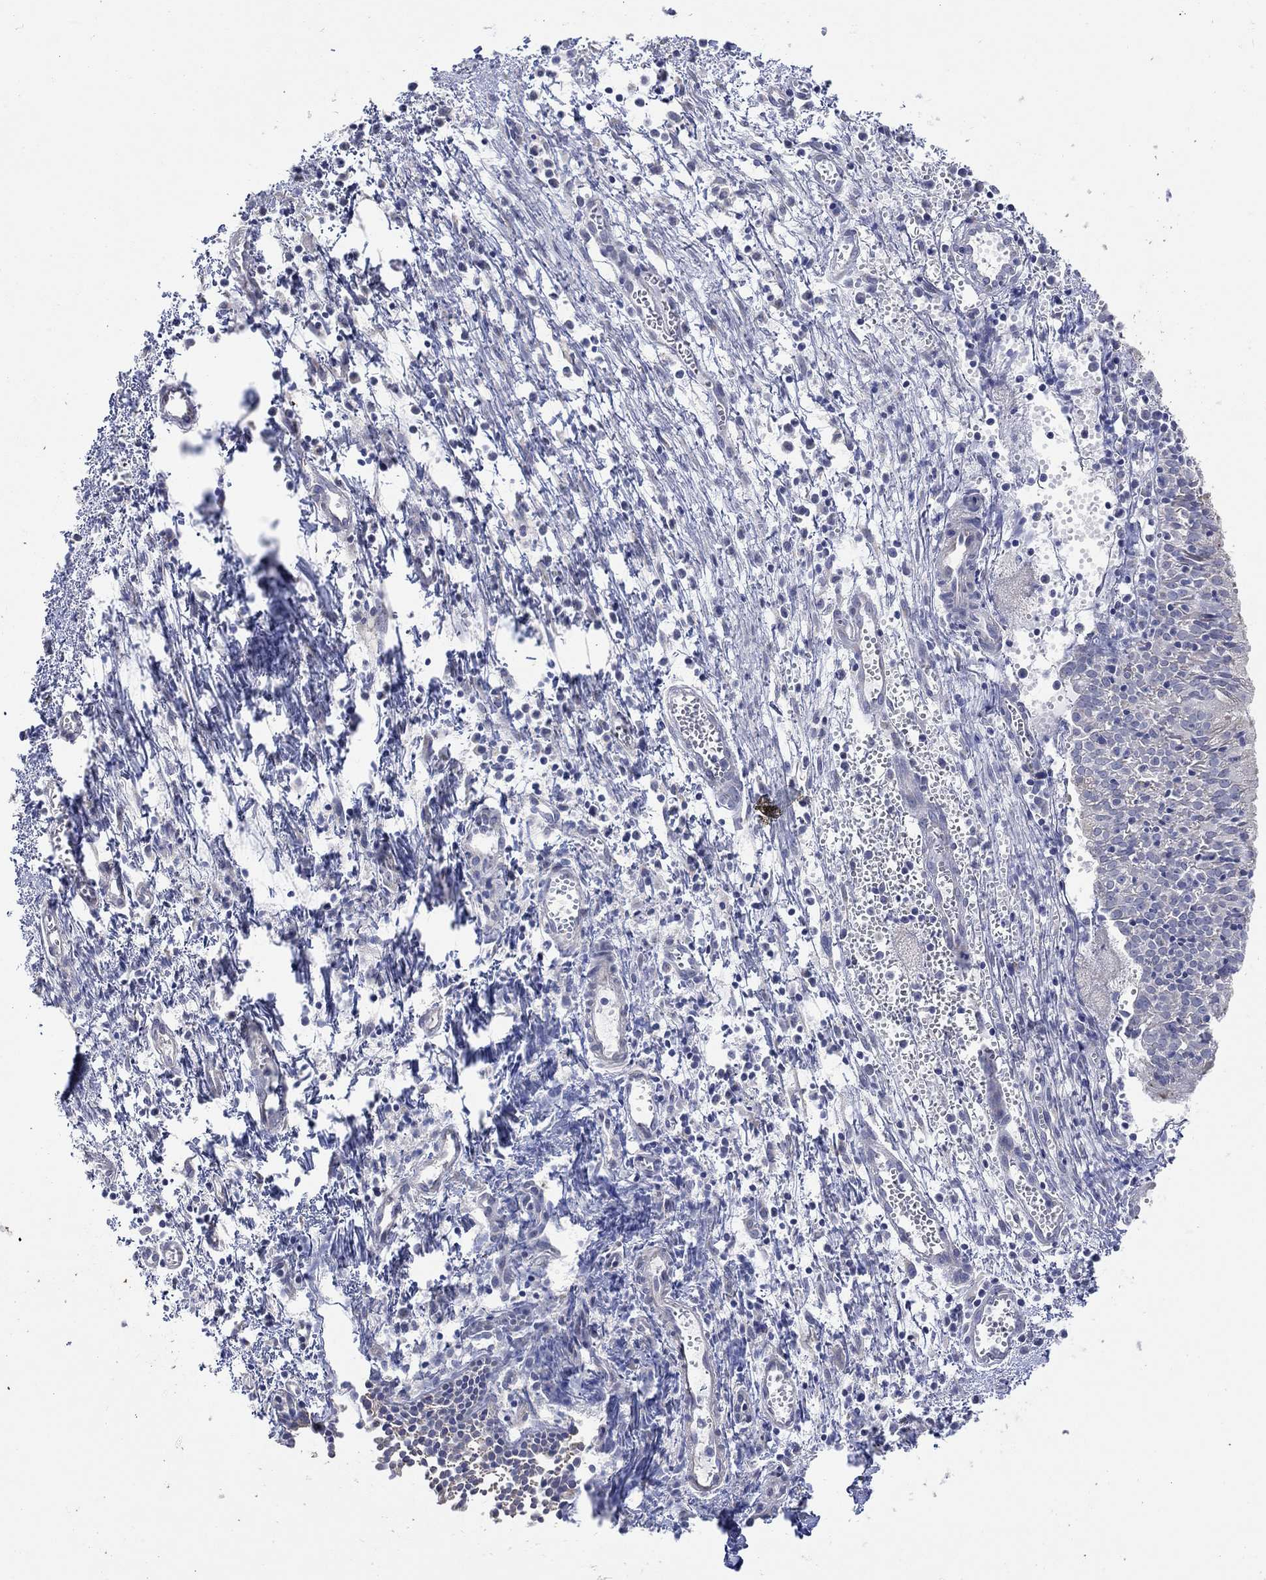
{"staining": {"intensity": "negative", "quantity": "none", "location": "none"}, "tissue": "nasopharynx", "cell_type": "Respiratory epithelial cells", "image_type": "normal", "snomed": [{"axis": "morphology", "description": "Normal tissue, NOS"}, {"axis": "topography", "description": "Nasopharynx"}], "caption": "Human nasopharynx stained for a protein using immunohistochemistry demonstrates no positivity in respiratory epithelial cells.", "gene": "KRT222", "patient": {"sex": "male", "age": 9}}